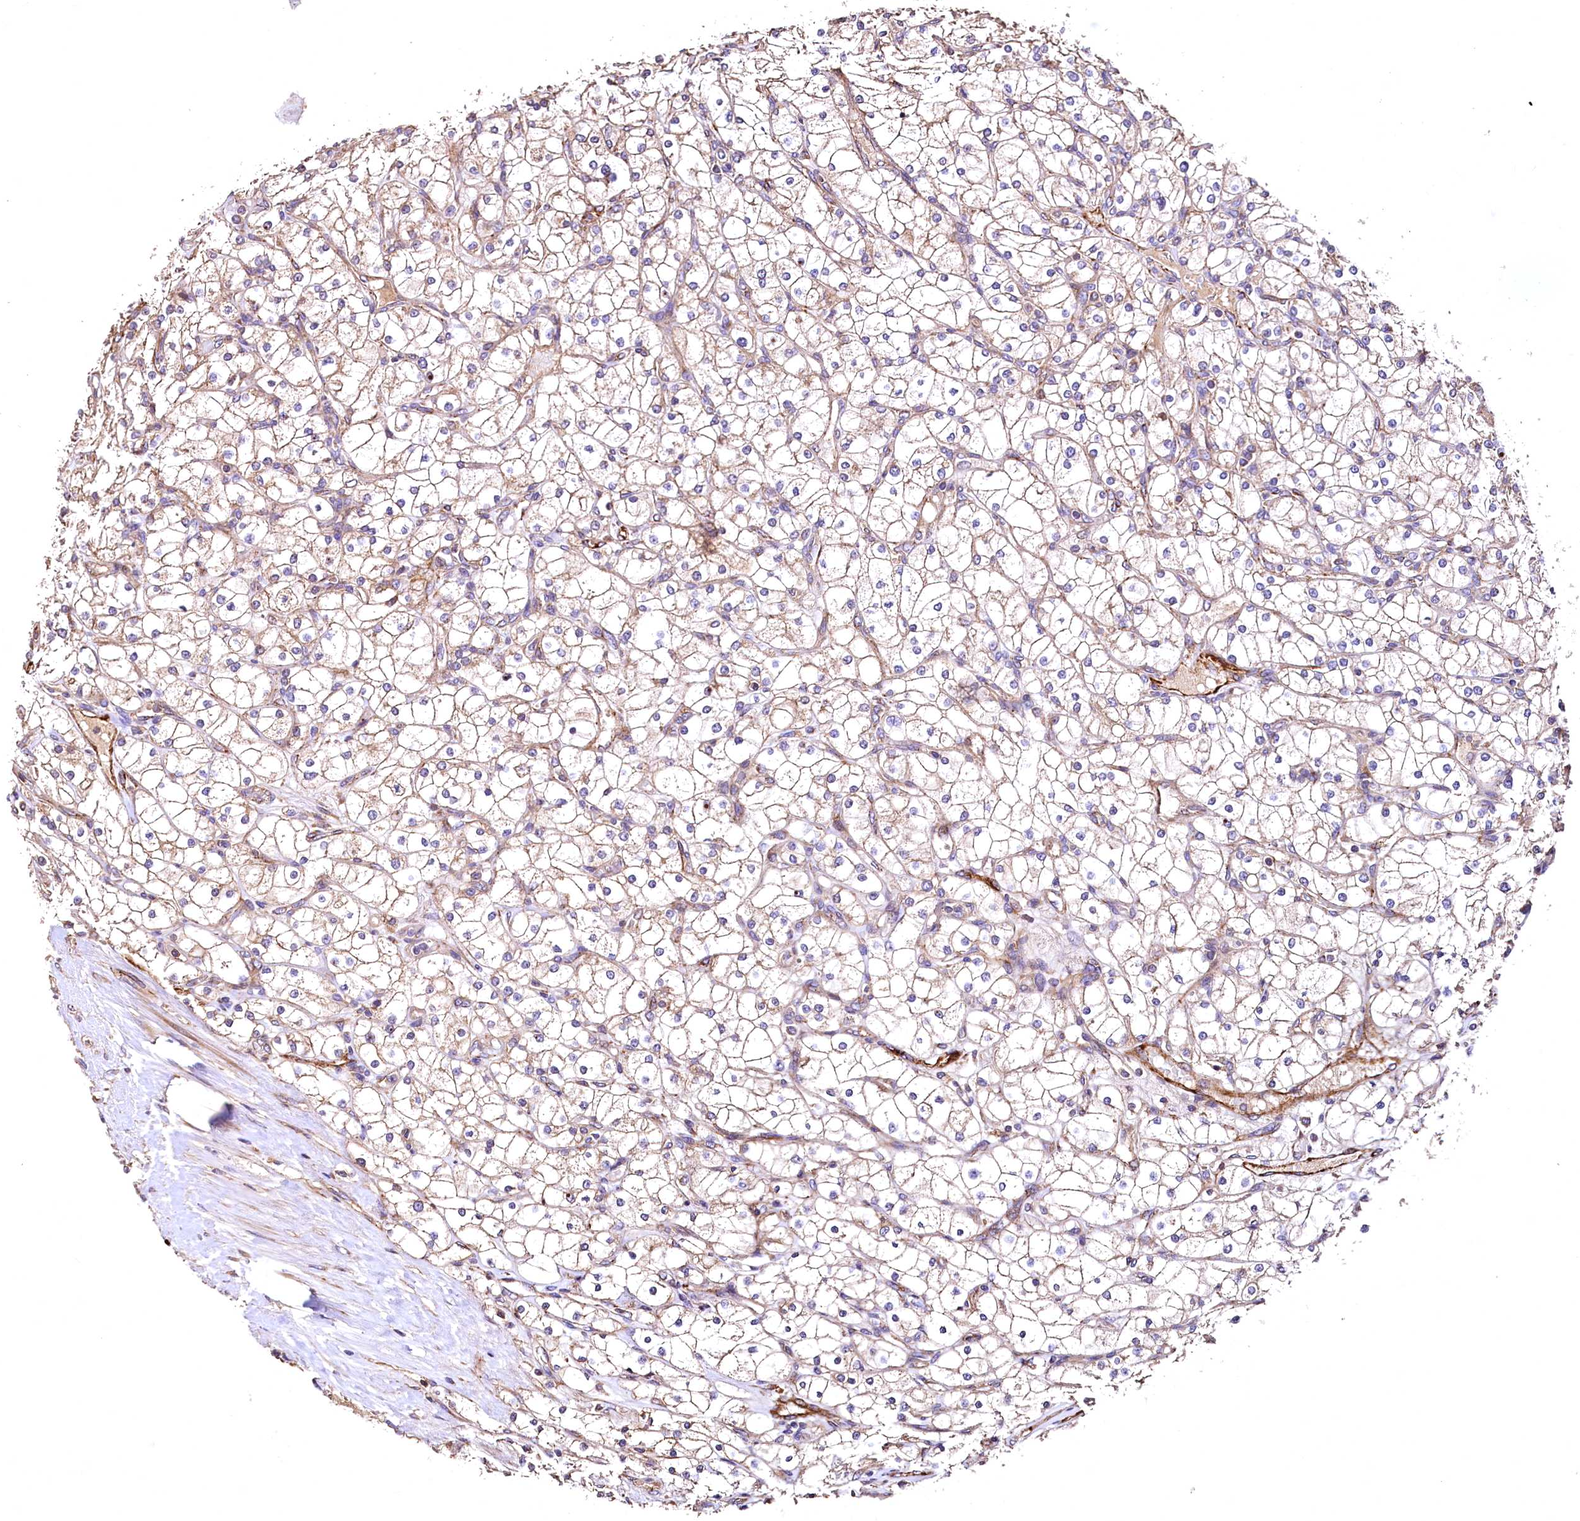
{"staining": {"intensity": "weak", "quantity": ">75%", "location": "cytoplasmic/membranous"}, "tissue": "renal cancer", "cell_type": "Tumor cells", "image_type": "cancer", "snomed": [{"axis": "morphology", "description": "Adenocarcinoma, NOS"}, {"axis": "topography", "description": "Kidney"}], "caption": "An image showing weak cytoplasmic/membranous expression in approximately >75% of tumor cells in renal adenocarcinoma, as visualized by brown immunohistochemical staining.", "gene": "RASSF1", "patient": {"sex": "male", "age": 80}}